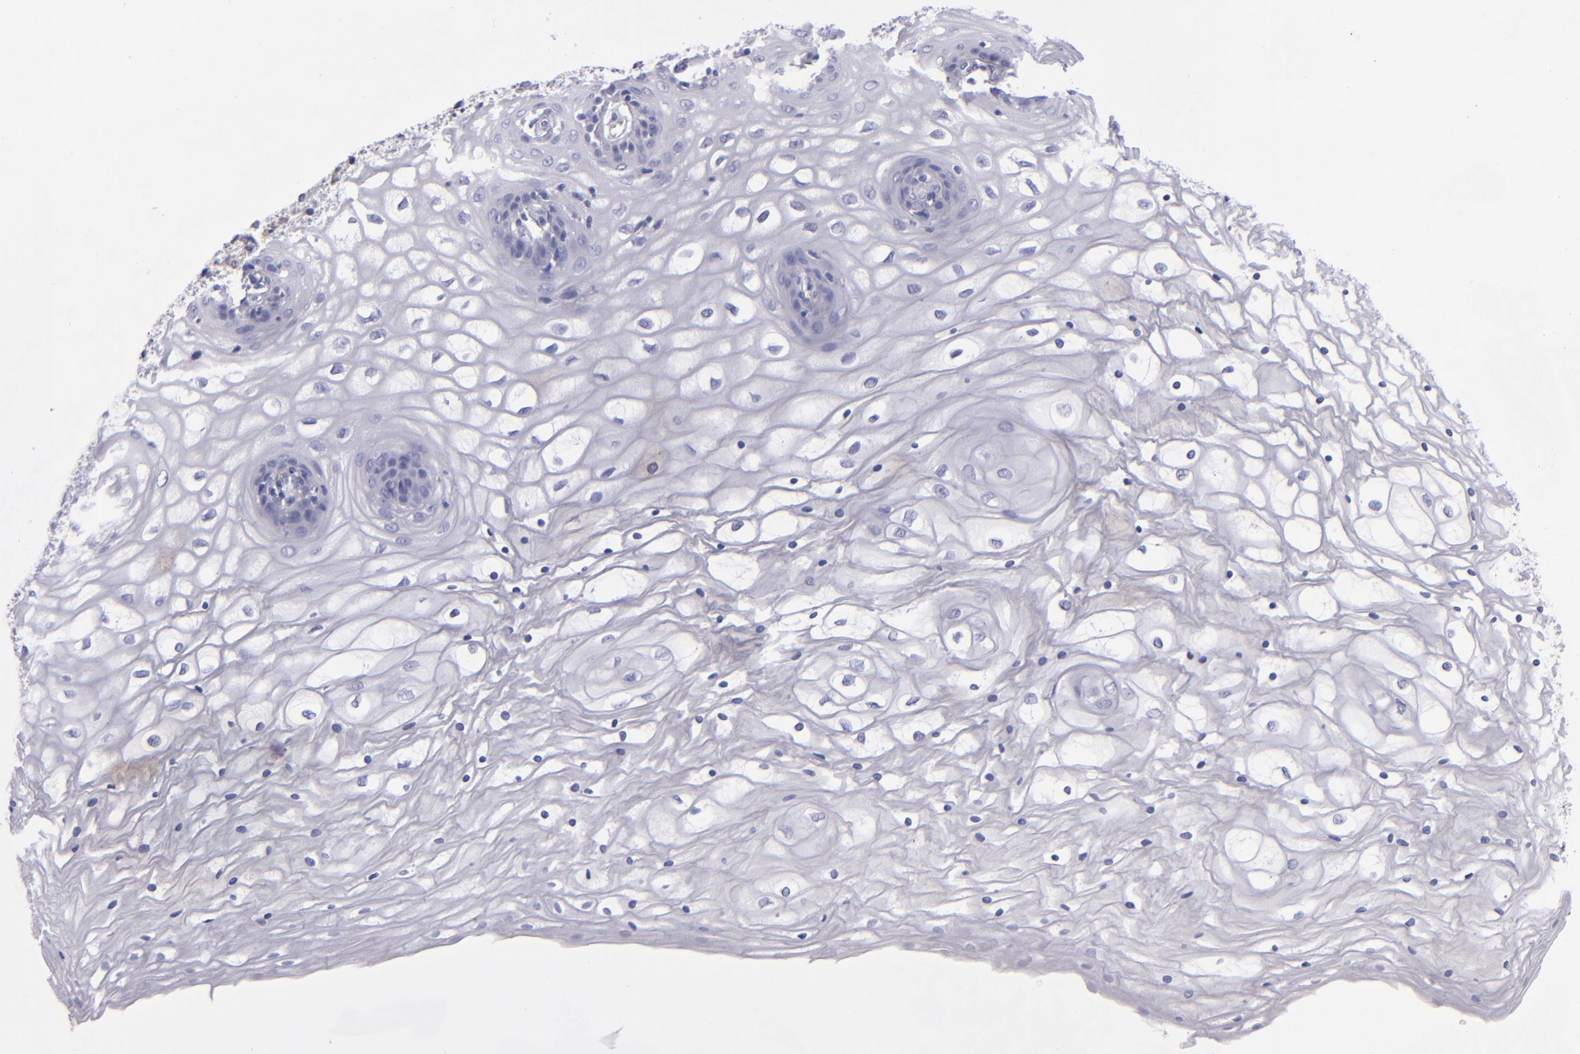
{"staining": {"intensity": "negative", "quantity": "none", "location": "none"}, "tissue": "vagina", "cell_type": "Squamous epithelial cells", "image_type": "normal", "snomed": [{"axis": "morphology", "description": "Normal tissue, NOS"}, {"axis": "topography", "description": "Vagina"}], "caption": "DAB (3,3'-diaminobenzidine) immunohistochemical staining of unremarkable human vagina shows no significant expression in squamous epithelial cells. (Brightfield microscopy of DAB IHC at high magnification).", "gene": "CD22", "patient": {"sex": "female", "age": 34}}